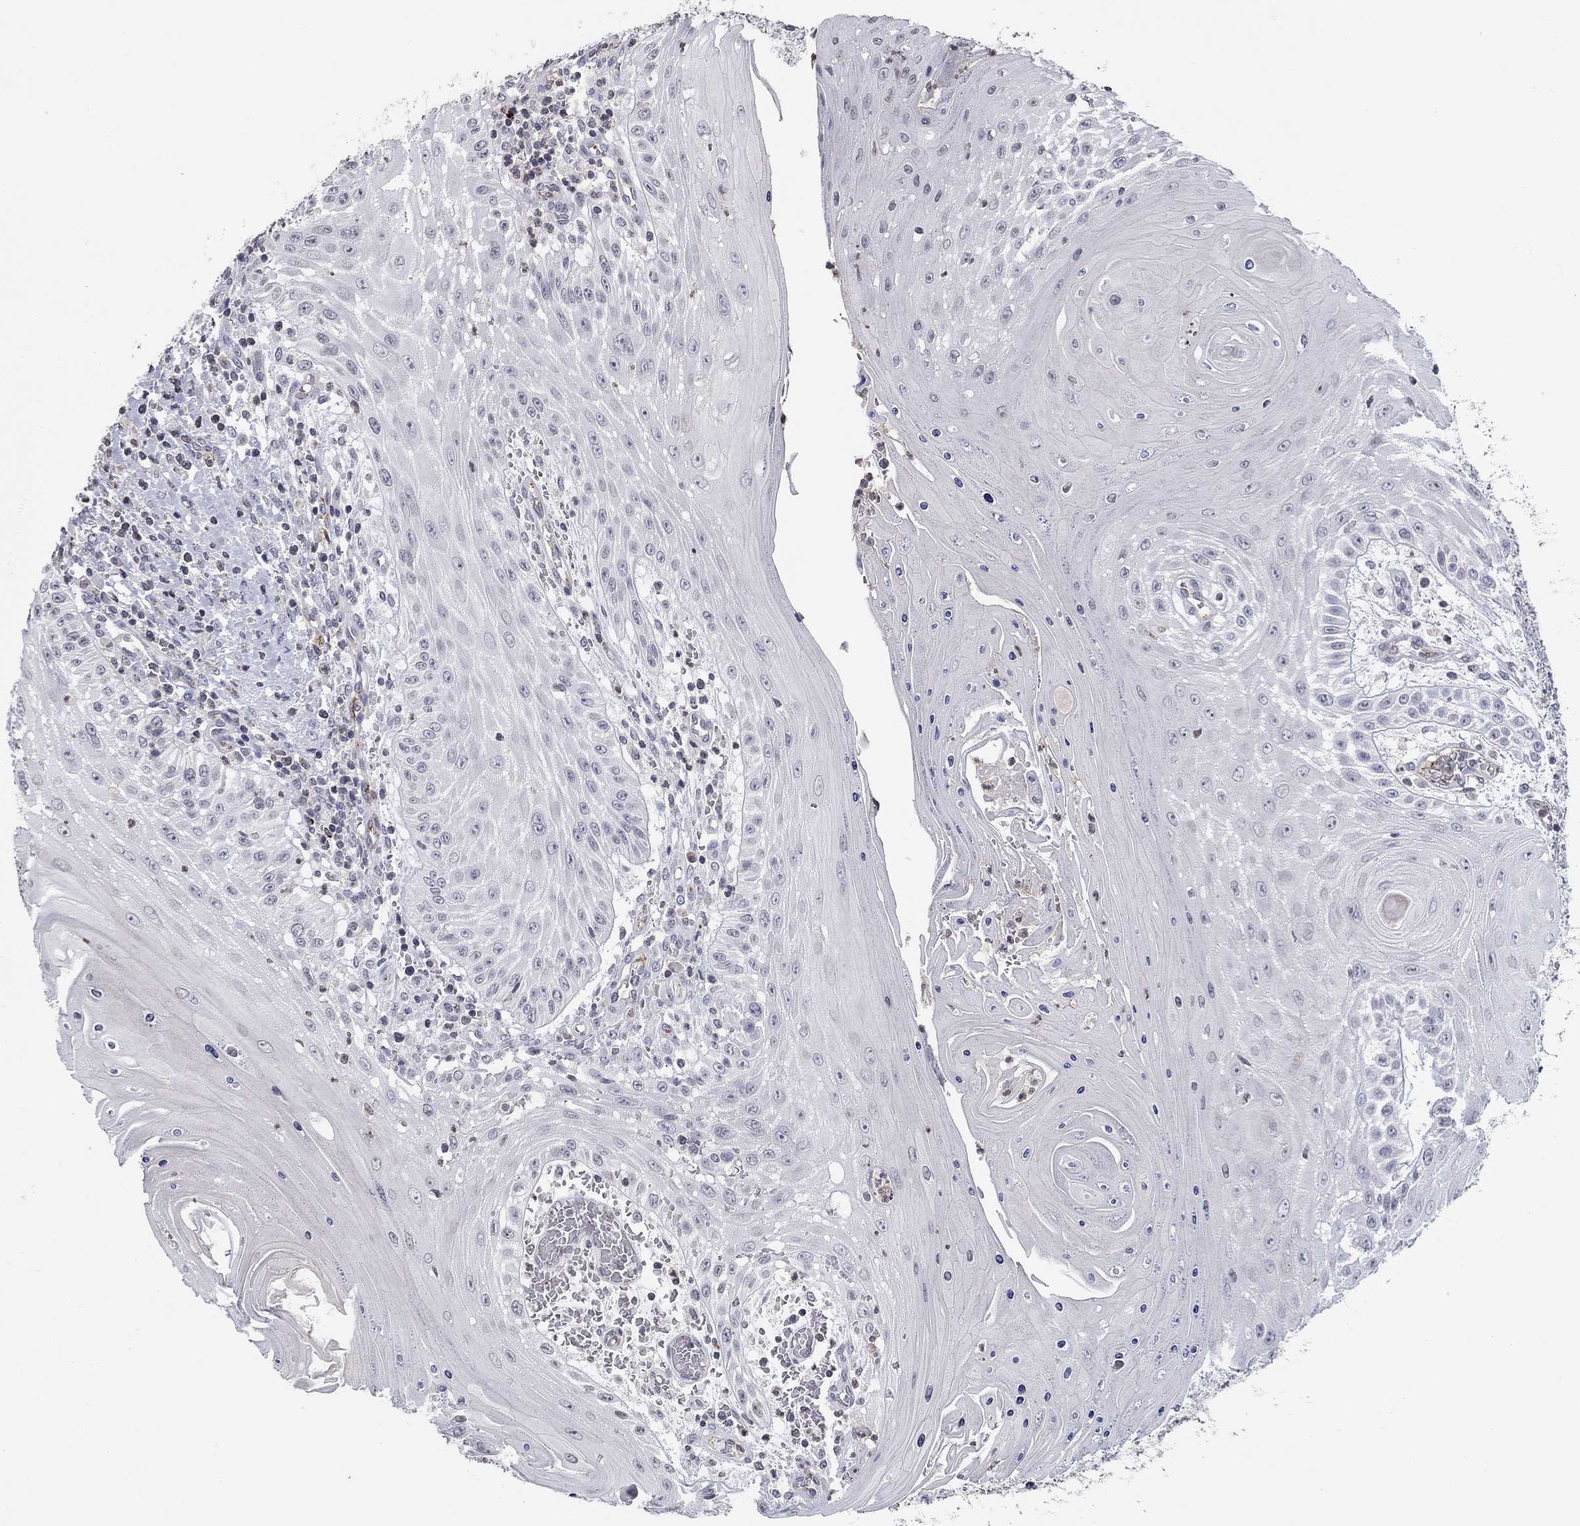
{"staining": {"intensity": "negative", "quantity": "none", "location": "none"}, "tissue": "head and neck cancer", "cell_type": "Tumor cells", "image_type": "cancer", "snomed": [{"axis": "morphology", "description": "Squamous cell carcinoma, NOS"}, {"axis": "topography", "description": "Oral tissue"}, {"axis": "topography", "description": "Head-Neck"}], "caption": "There is no significant staining in tumor cells of head and neck cancer (squamous cell carcinoma).", "gene": "TINAG", "patient": {"sex": "male", "age": 58}}